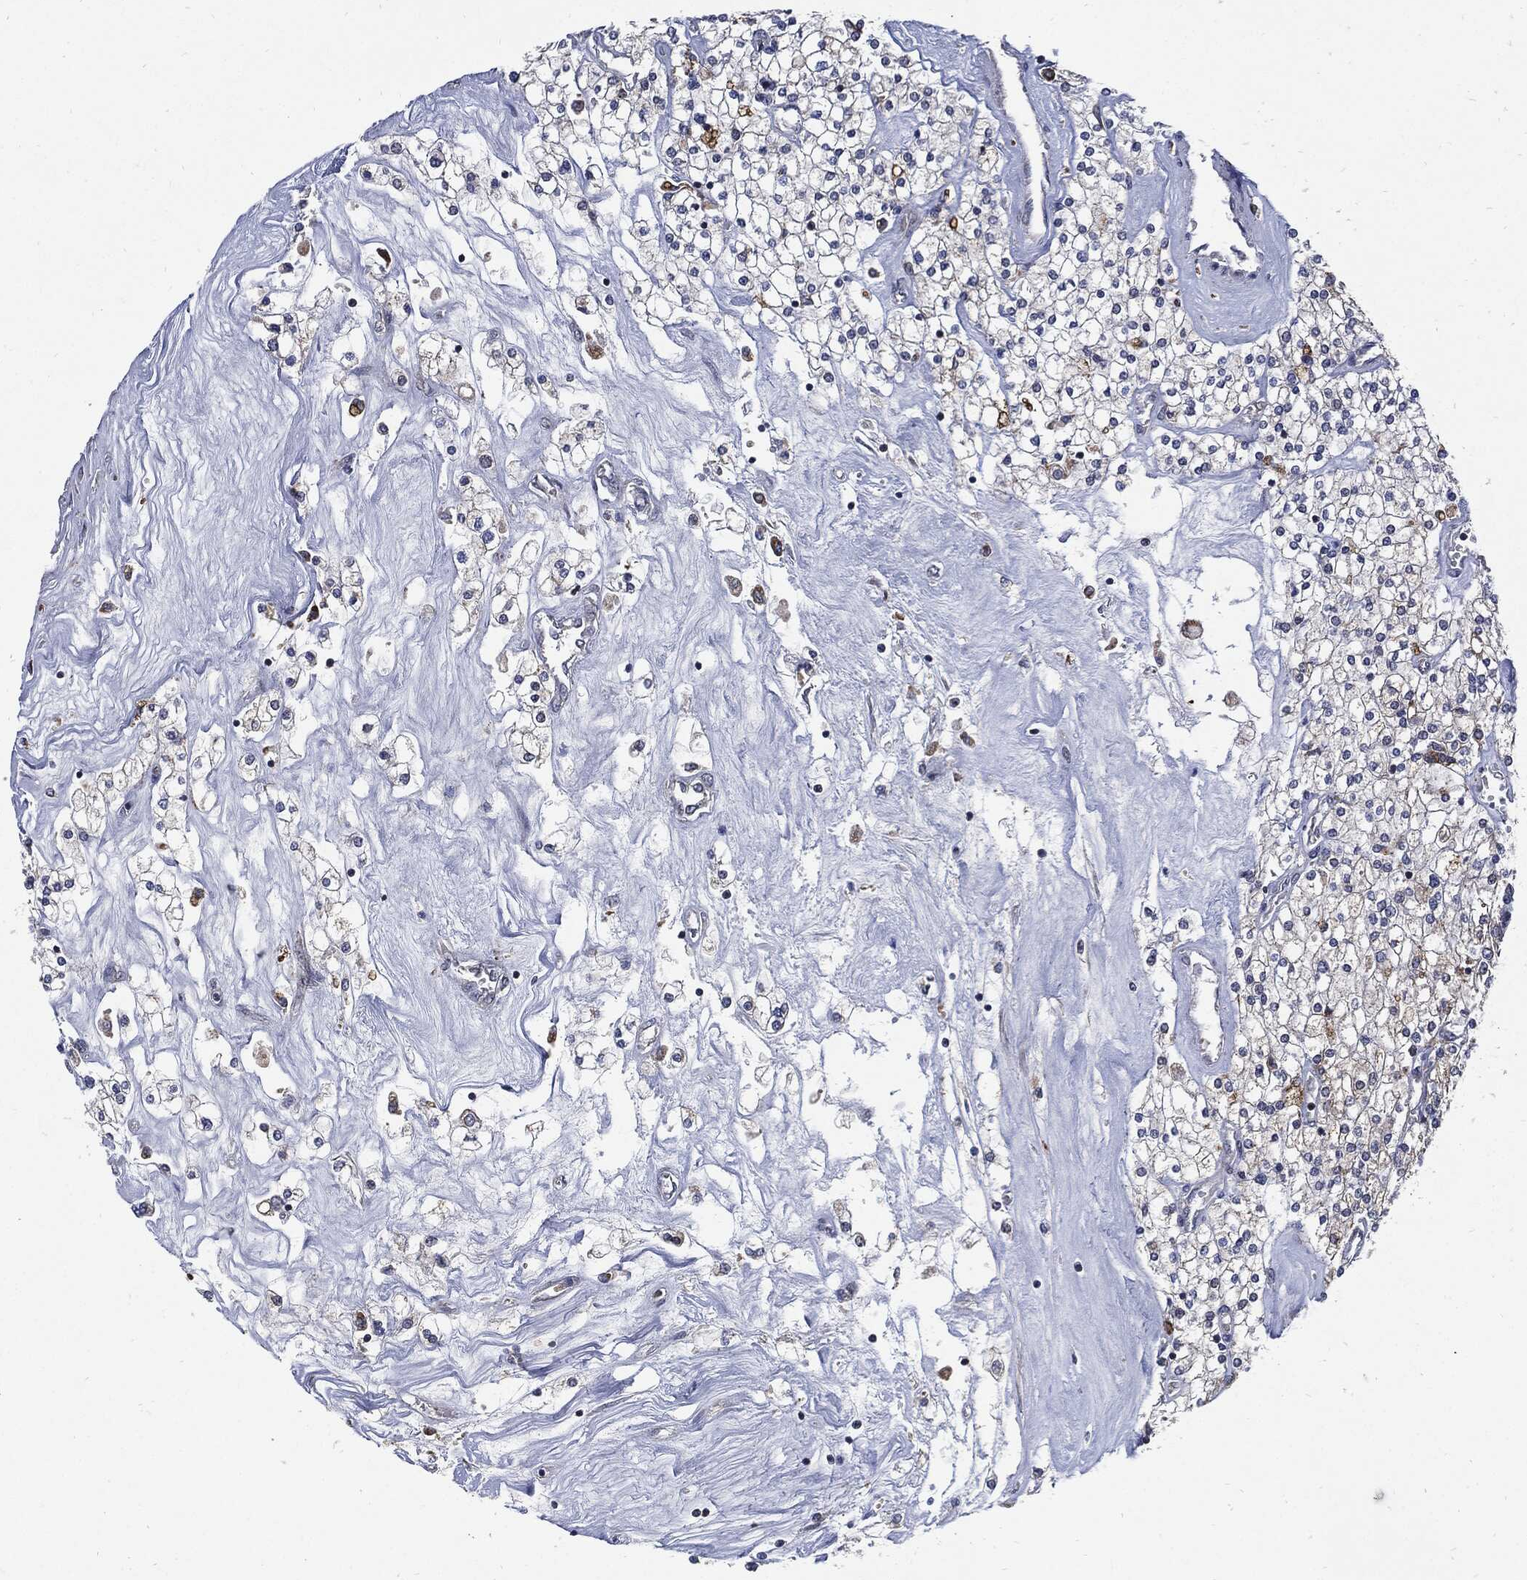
{"staining": {"intensity": "weak", "quantity": "<25%", "location": "cytoplasmic/membranous"}, "tissue": "renal cancer", "cell_type": "Tumor cells", "image_type": "cancer", "snomed": [{"axis": "morphology", "description": "Adenocarcinoma, NOS"}, {"axis": "topography", "description": "Kidney"}], "caption": "The immunohistochemistry histopathology image has no significant expression in tumor cells of renal cancer (adenocarcinoma) tissue.", "gene": "SLC31A2", "patient": {"sex": "male", "age": 80}}